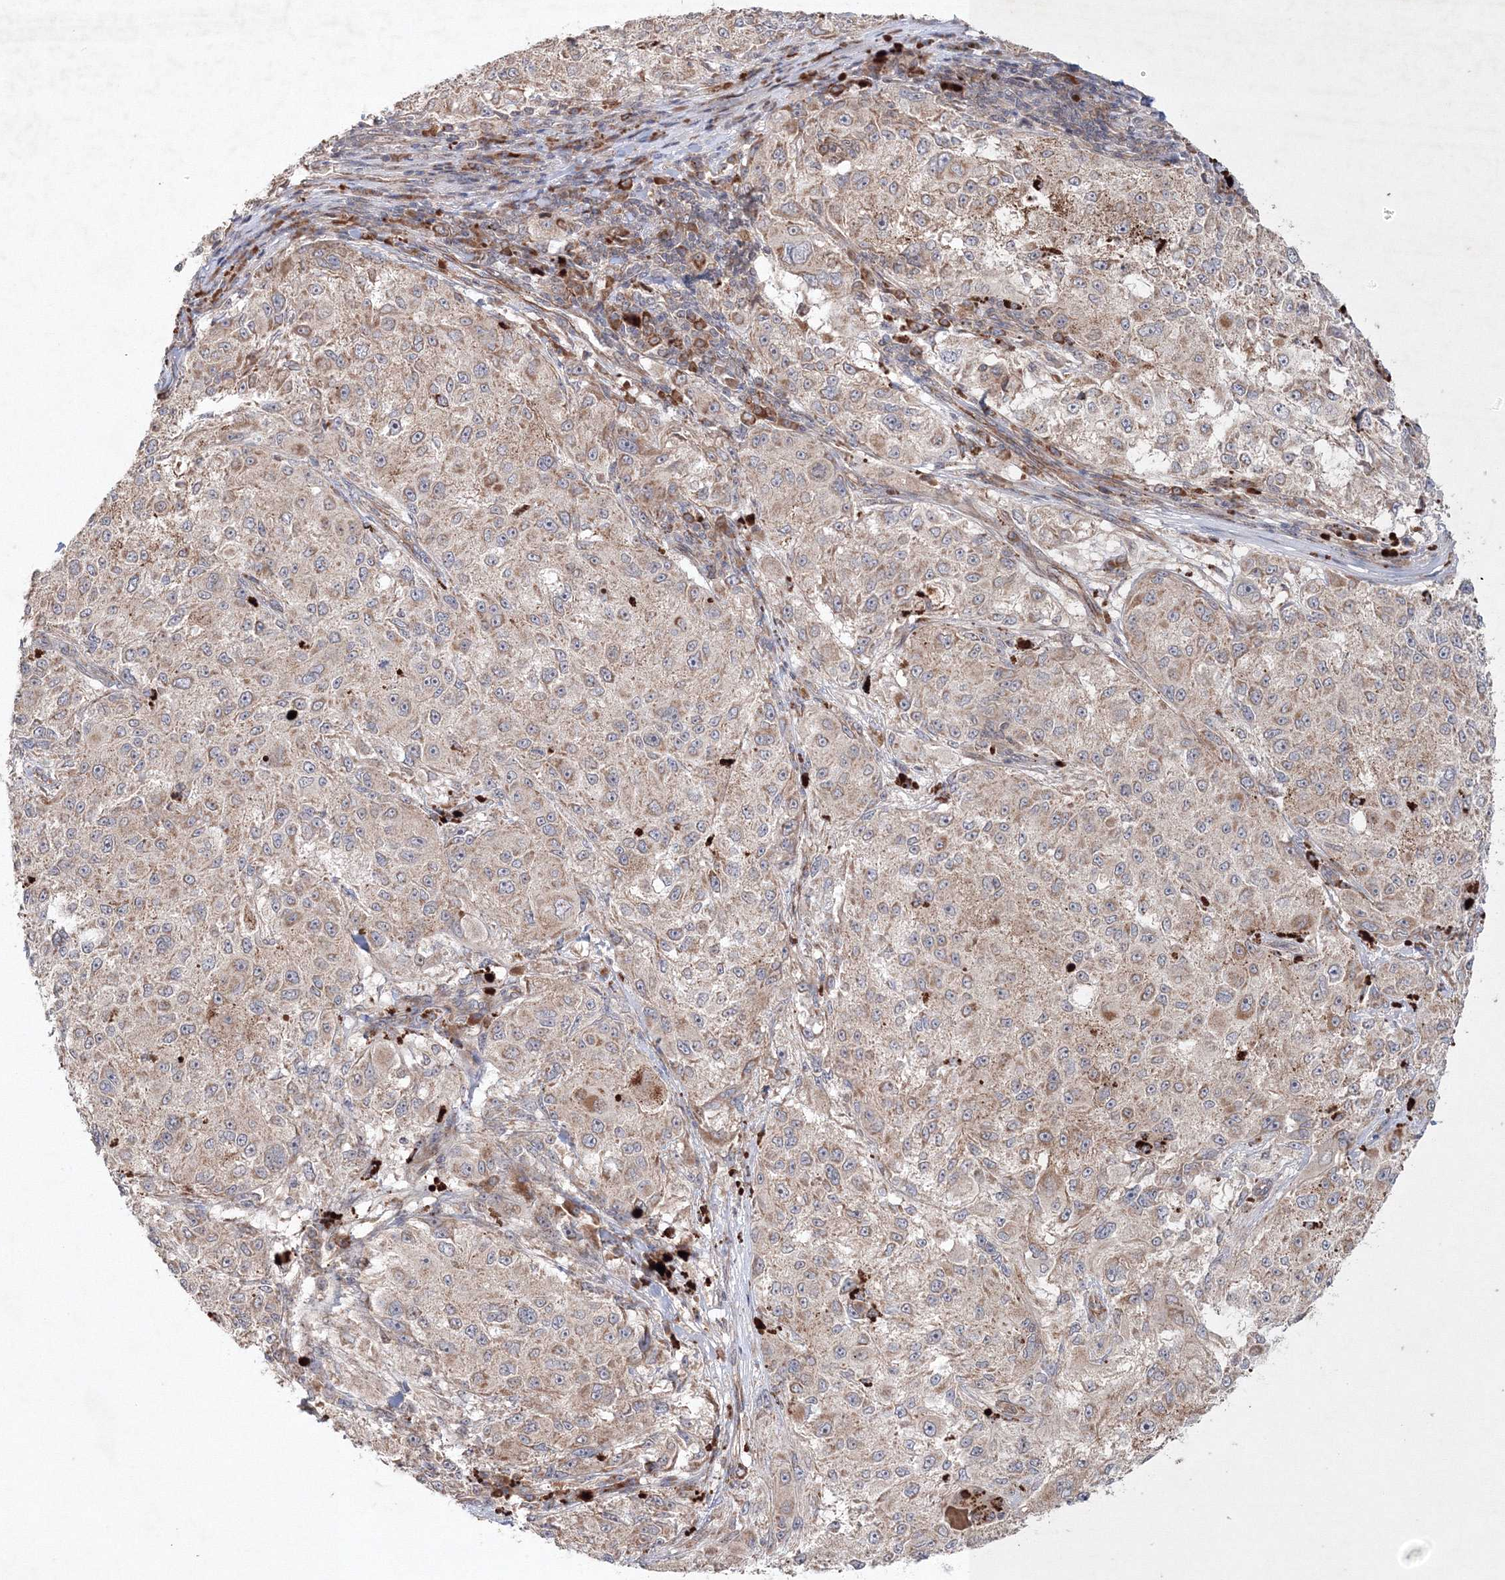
{"staining": {"intensity": "weak", "quantity": ">75%", "location": "cytoplasmic/membranous"}, "tissue": "melanoma", "cell_type": "Tumor cells", "image_type": "cancer", "snomed": [{"axis": "morphology", "description": "Necrosis, NOS"}, {"axis": "morphology", "description": "Malignant melanoma, NOS"}, {"axis": "topography", "description": "Skin"}], "caption": "This micrograph exhibits immunohistochemistry staining of human malignant melanoma, with low weak cytoplasmic/membranous positivity in approximately >75% of tumor cells.", "gene": "NOA1", "patient": {"sex": "female", "age": 87}}